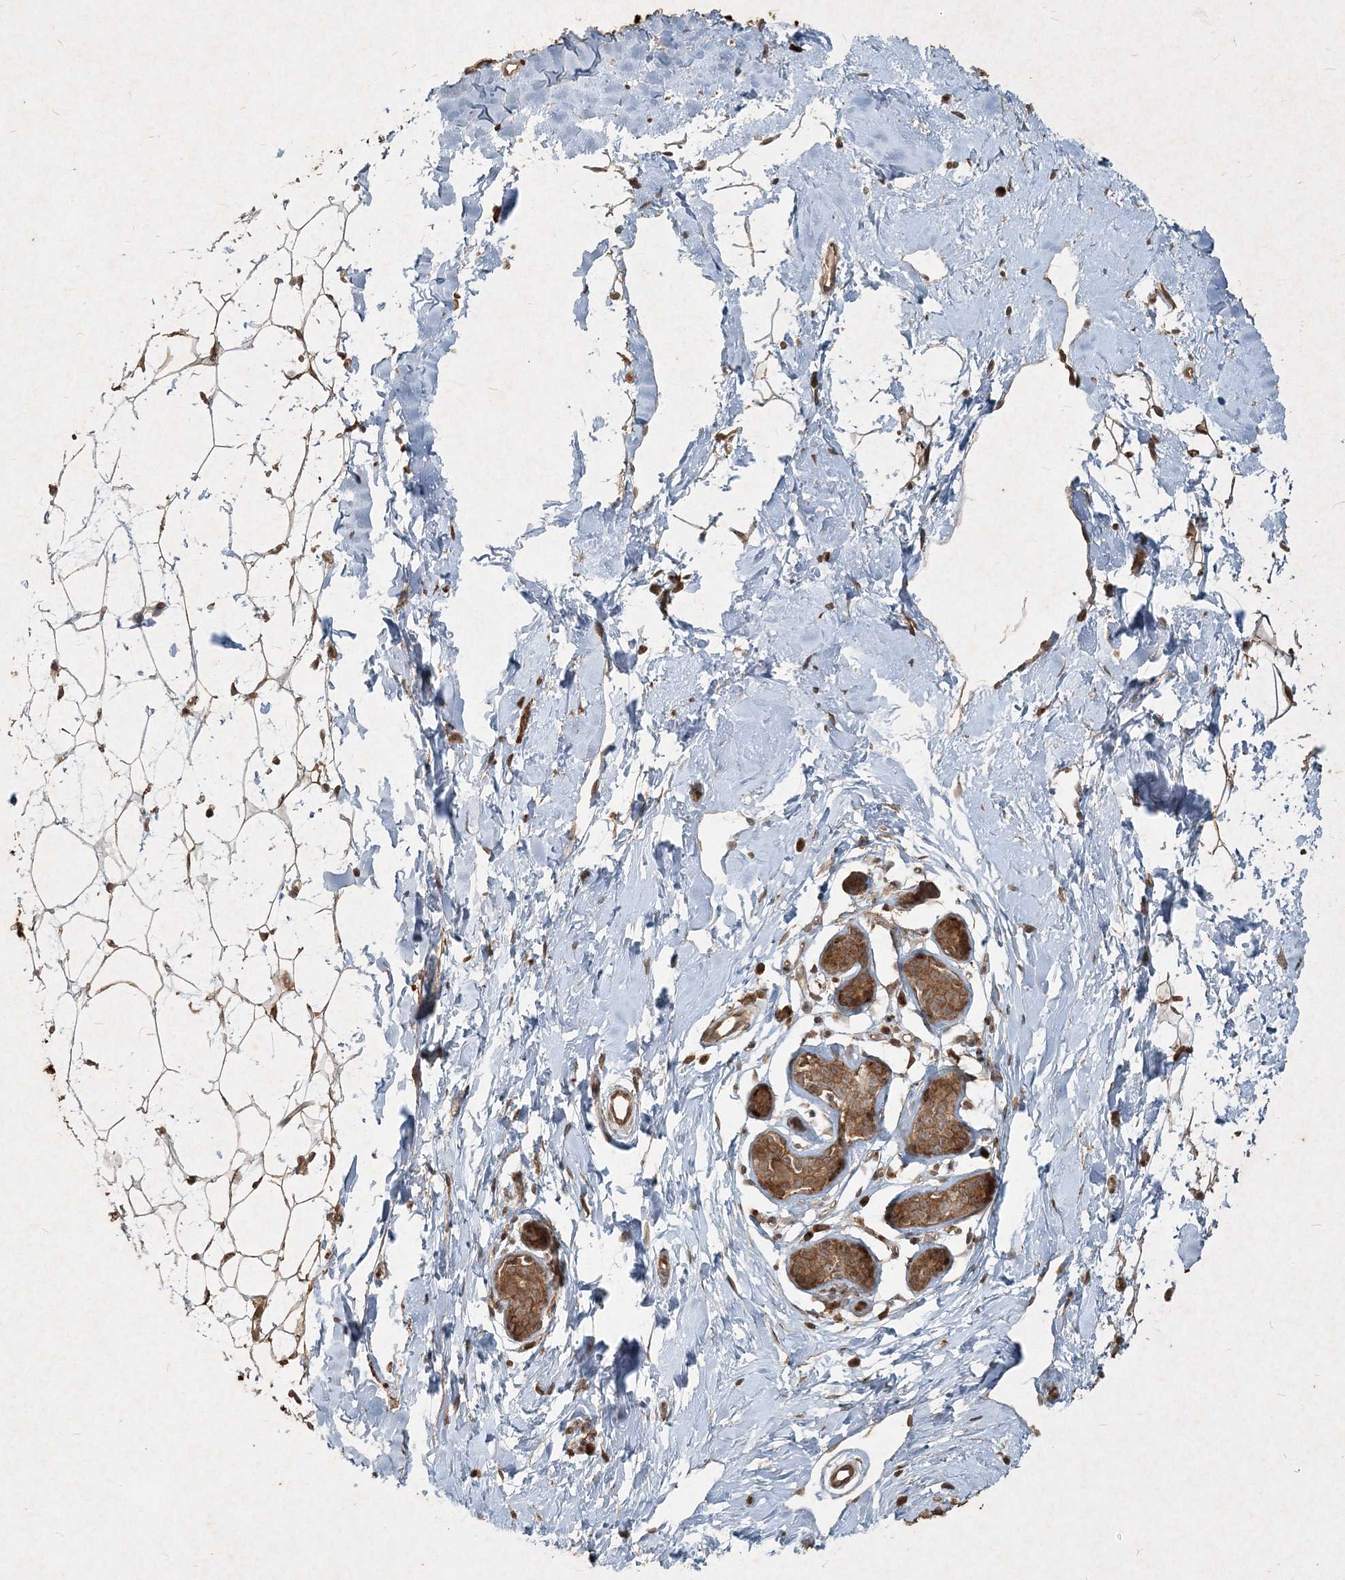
{"staining": {"intensity": "moderate", "quantity": ">75%", "location": "cytoplasmic/membranous"}, "tissue": "adipose tissue", "cell_type": "Adipocytes", "image_type": "normal", "snomed": [{"axis": "morphology", "description": "Normal tissue, NOS"}, {"axis": "topography", "description": "Breast"}], "caption": "The image reveals immunohistochemical staining of unremarkable adipose tissue. There is moderate cytoplasmic/membranous positivity is appreciated in about >75% of adipocytes. (Brightfield microscopy of DAB IHC at high magnification).", "gene": "NARS1", "patient": {"sex": "female", "age": 23}}